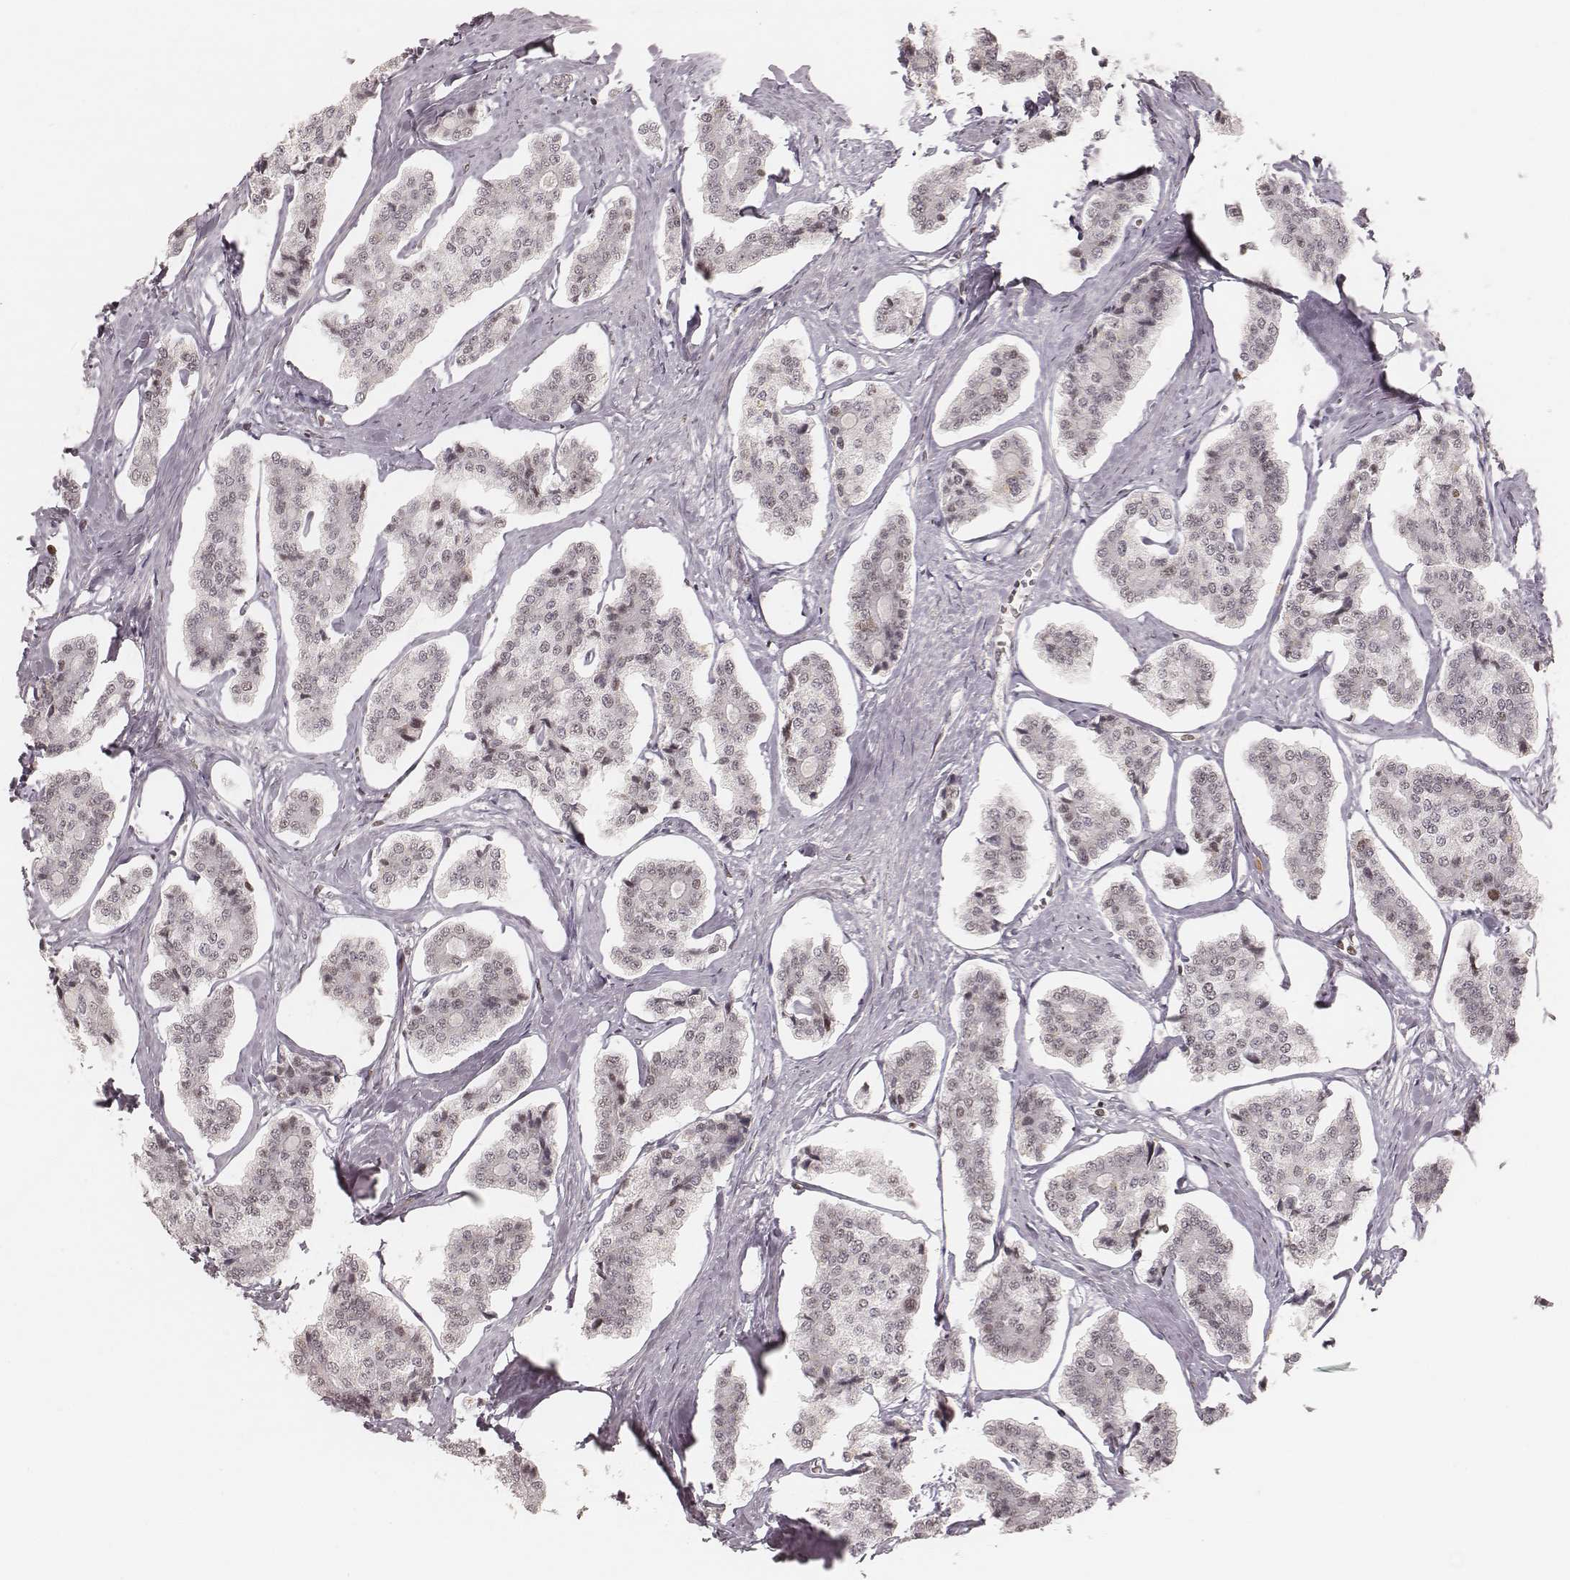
{"staining": {"intensity": "negative", "quantity": "none", "location": "none"}, "tissue": "carcinoid", "cell_type": "Tumor cells", "image_type": "cancer", "snomed": [{"axis": "morphology", "description": "Carcinoid, malignant, NOS"}, {"axis": "topography", "description": "Small intestine"}], "caption": "Tumor cells are negative for protein expression in human malignant carcinoid.", "gene": "HNRNPC", "patient": {"sex": "female", "age": 65}}